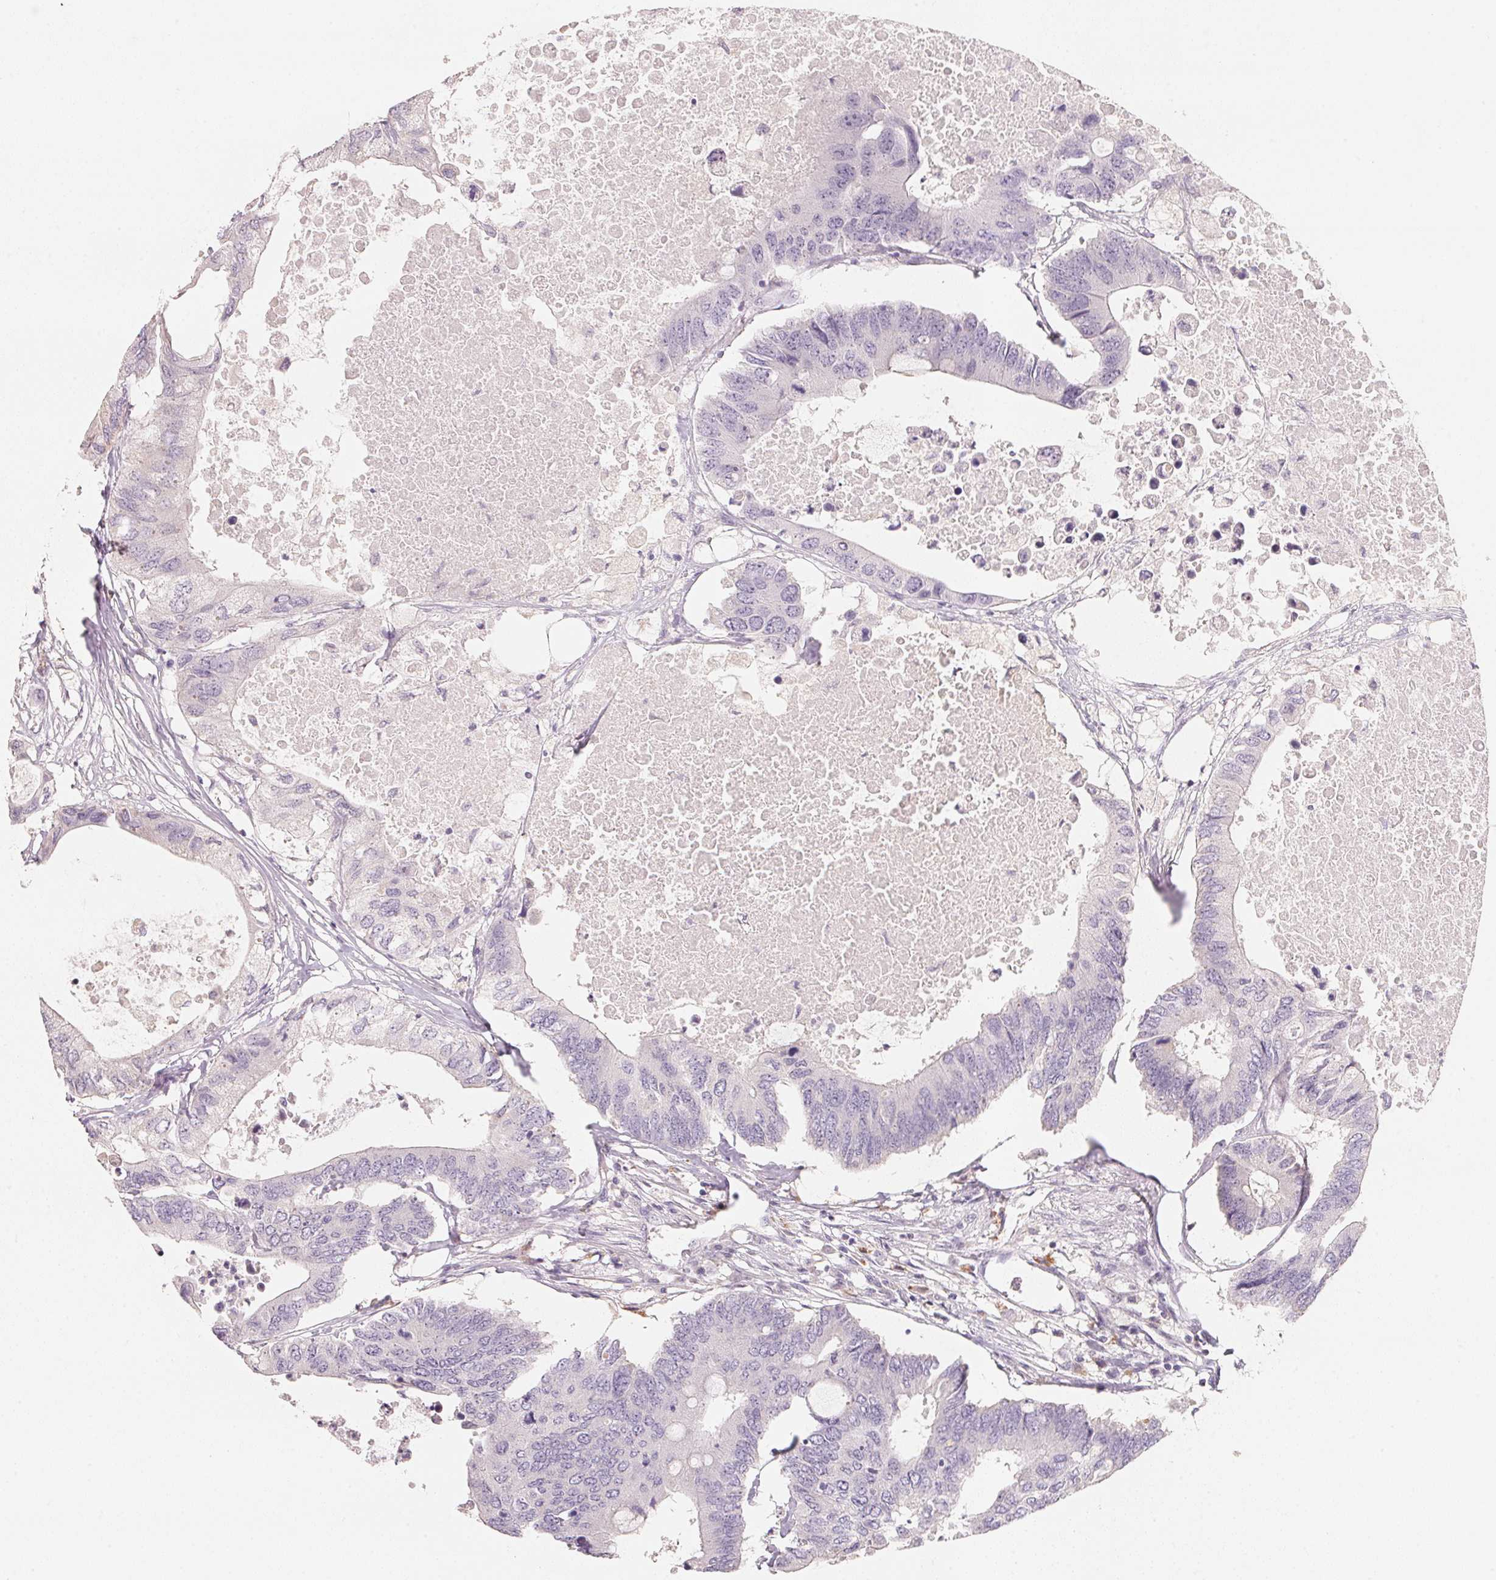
{"staining": {"intensity": "negative", "quantity": "none", "location": "none"}, "tissue": "colorectal cancer", "cell_type": "Tumor cells", "image_type": "cancer", "snomed": [{"axis": "morphology", "description": "Adenocarcinoma, NOS"}, {"axis": "topography", "description": "Colon"}], "caption": "DAB (3,3'-diaminobenzidine) immunohistochemical staining of human adenocarcinoma (colorectal) reveals no significant staining in tumor cells.", "gene": "TREH", "patient": {"sex": "male", "age": 71}}